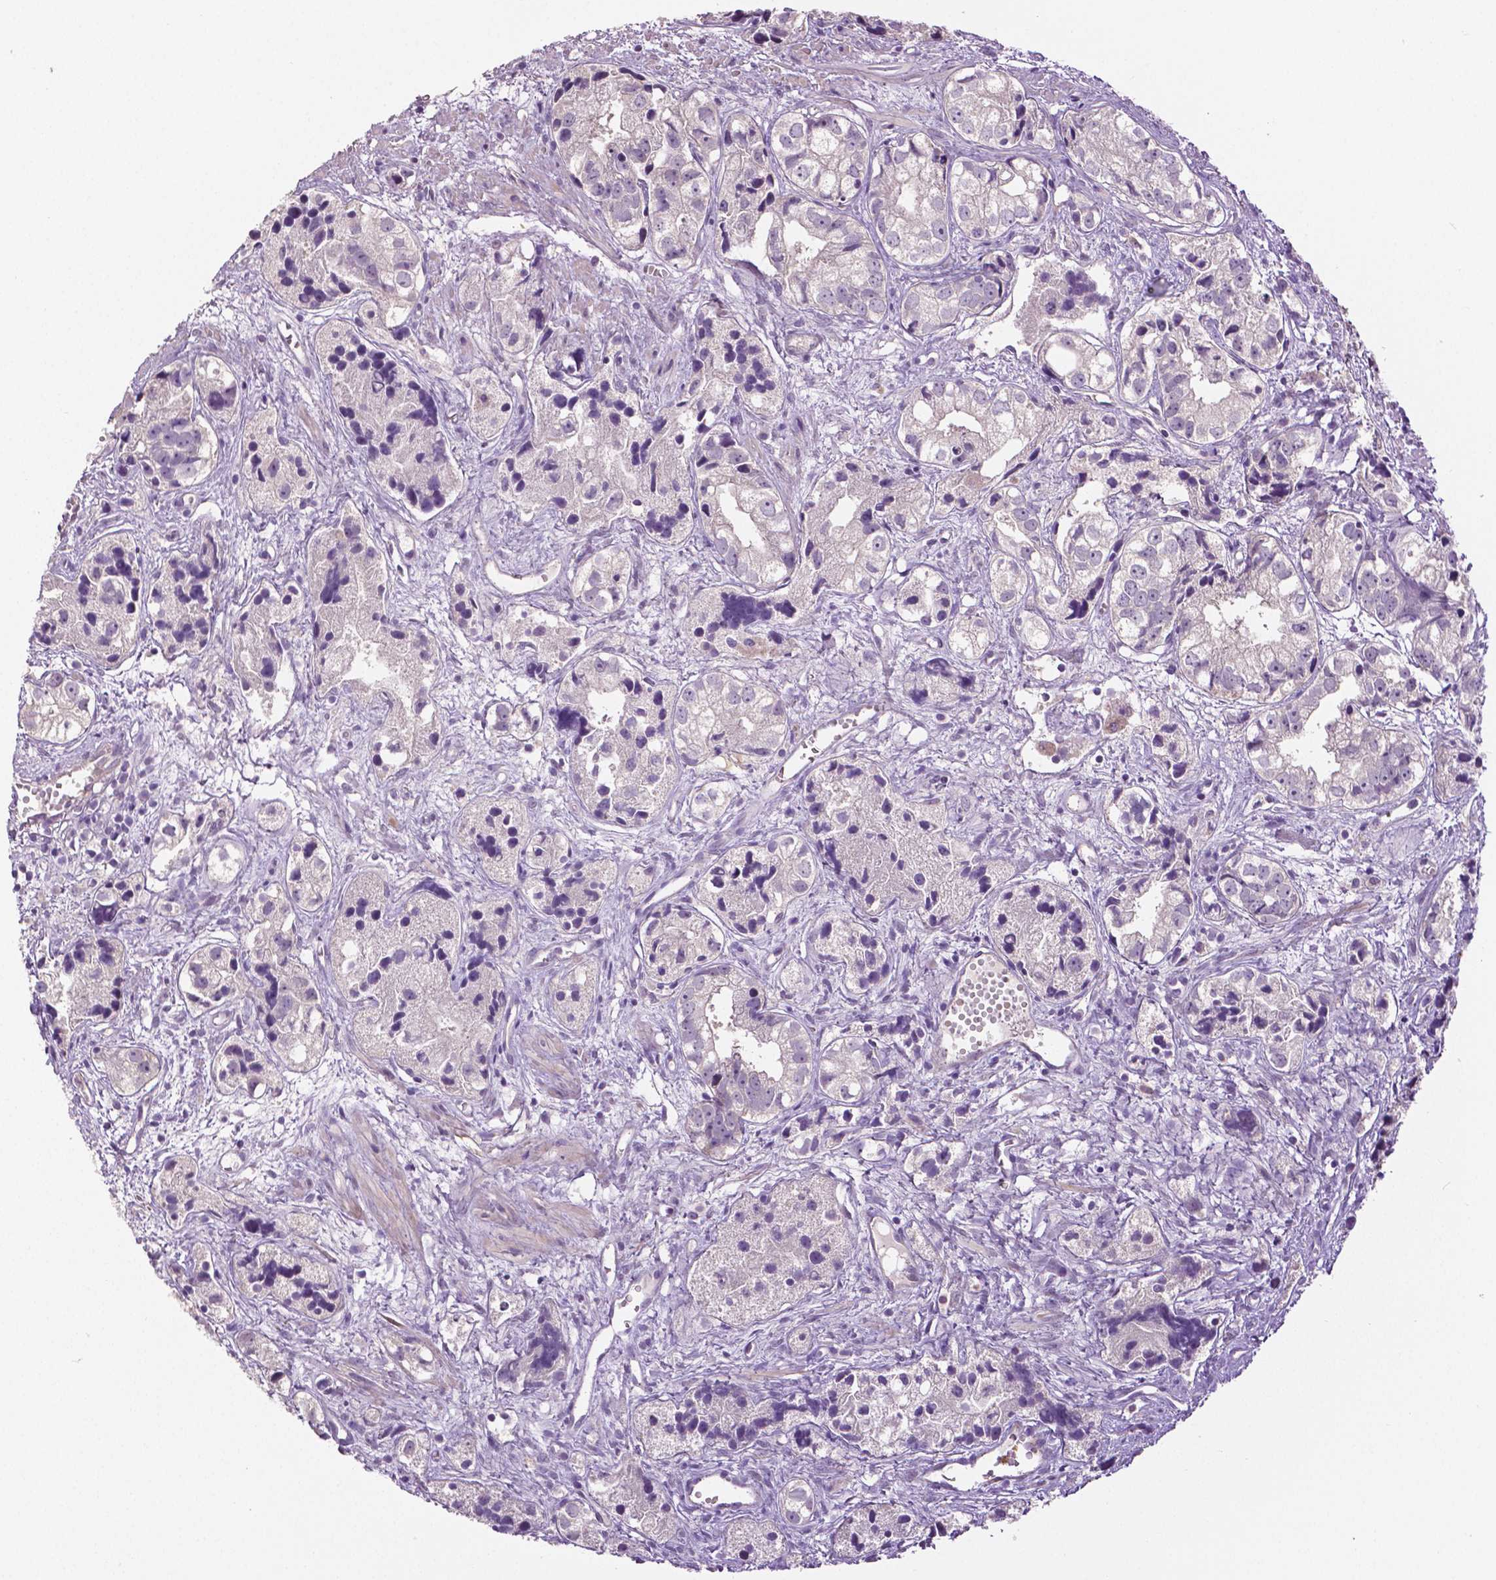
{"staining": {"intensity": "negative", "quantity": "none", "location": "none"}, "tissue": "prostate cancer", "cell_type": "Tumor cells", "image_type": "cancer", "snomed": [{"axis": "morphology", "description": "Adenocarcinoma, High grade"}, {"axis": "topography", "description": "Prostate"}], "caption": "Protein analysis of adenocarcinoma (high-grade) (prostate) displays no significant staining in tumor cells.", "gene": "PTPN5", "patient": {"sex": "male", "age": 68}}